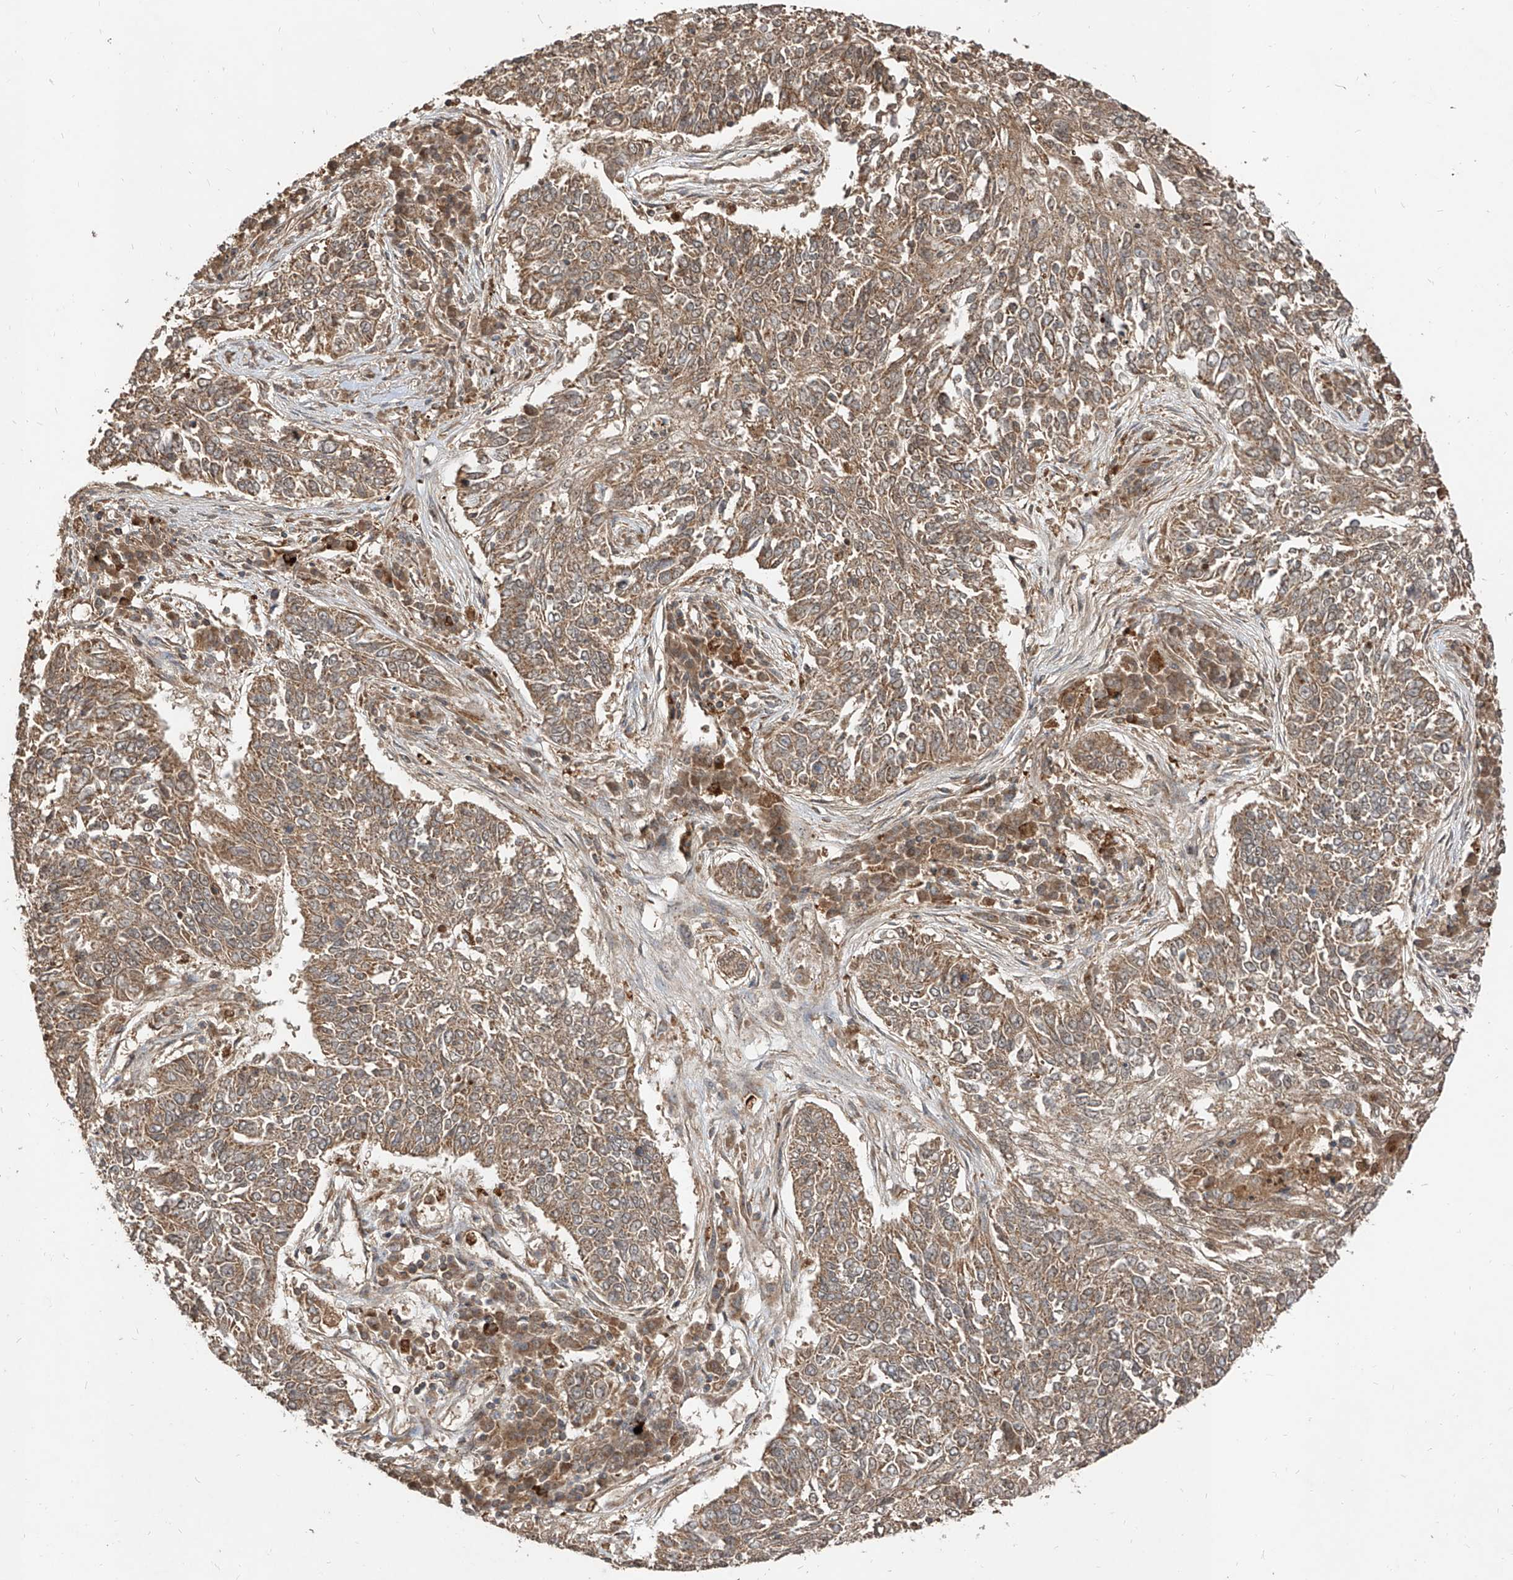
{"staining": {"intensity": "moderate", "quantity": ">75%", "location": "cytoplasmic/membranous"}, "tissue": "lung cancer", "cell_type": "Tumor cells", "image_type": "cancer", "snomed": [{"axis": "morphology", "description": "Normal tissue, NOS"}, {"axis": "morphology", "description": "Squamous cell carcinoma, NOS"}, {"axis": "topography", "description": "Cartilage tissue"}, {"axis": "topography", "description": "Bronchus"}, {"axis": "topography", "description": "Lung"}], "caption": "Lung cancer stained with DAB IHC shows medium levels of moderate cytoplasmic/membranous positivity in approximately >75% of tumor cells.", "gene": "AIM2", "patient": {"sex": "female", "age": 49}}